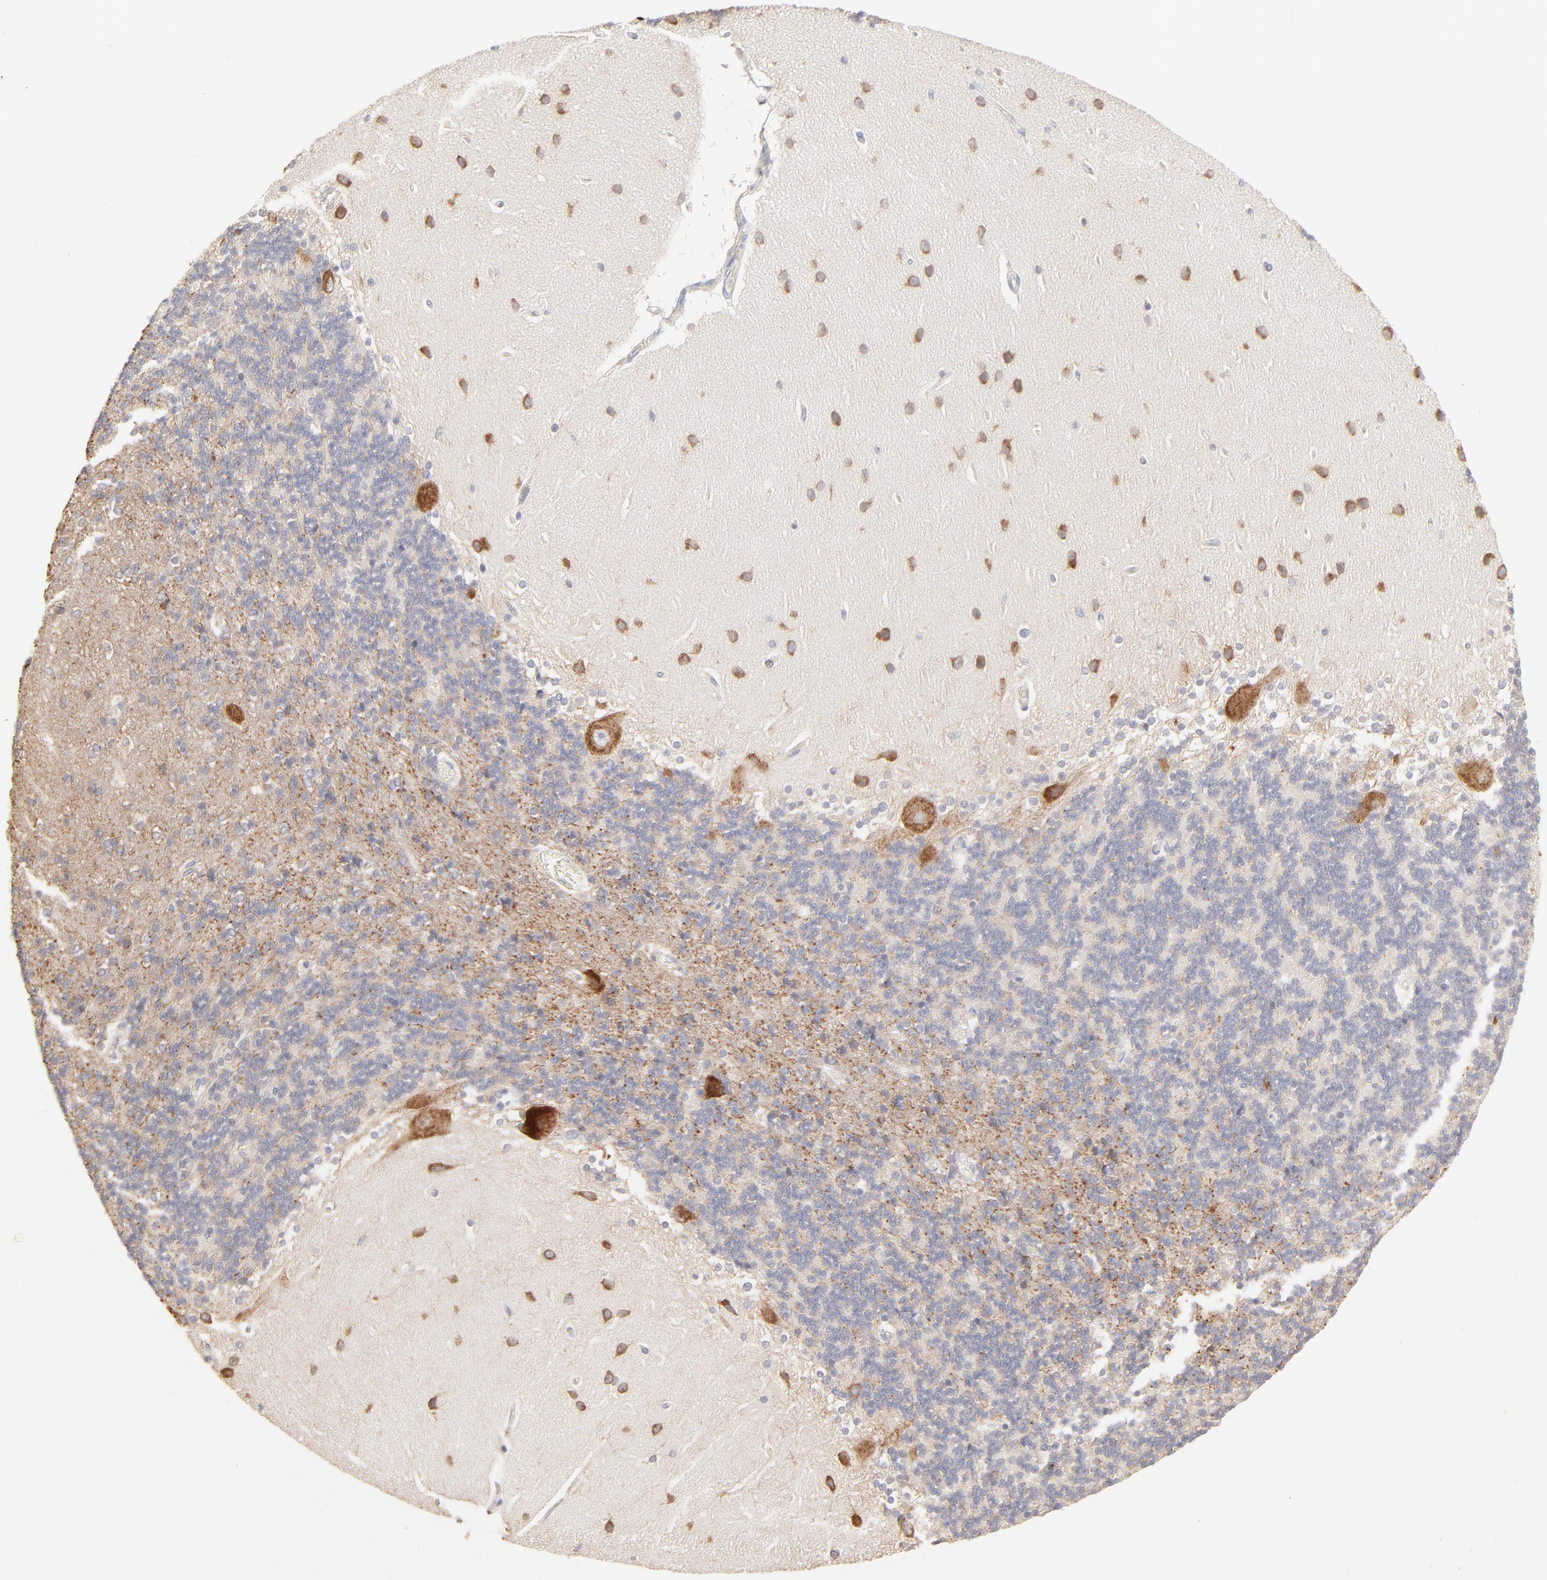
{"staining": {"intensity": "weak", "quantity": ">75%", "location": "cytoplasmic/membranous"}, "tissue": "cerebellum", "cell_type": "Cells in granular layer", "image_type": "normal", "snomed": [{"axis": "morphology", "description": "Normal tissue, NOS"}, {"axis": "topography", "description": "Cerebellum"}], "caption": "Weak cytoplasmic/membranous protein staining is present in about >75% of cells in granular layer in cerebellum. (DAB (3,3'-diaminobenzidine) IHC, brown staining for protein, blue staining for nuclei).", "gene": "RPS21", "patient": {"sex": "female", "age": 54}}